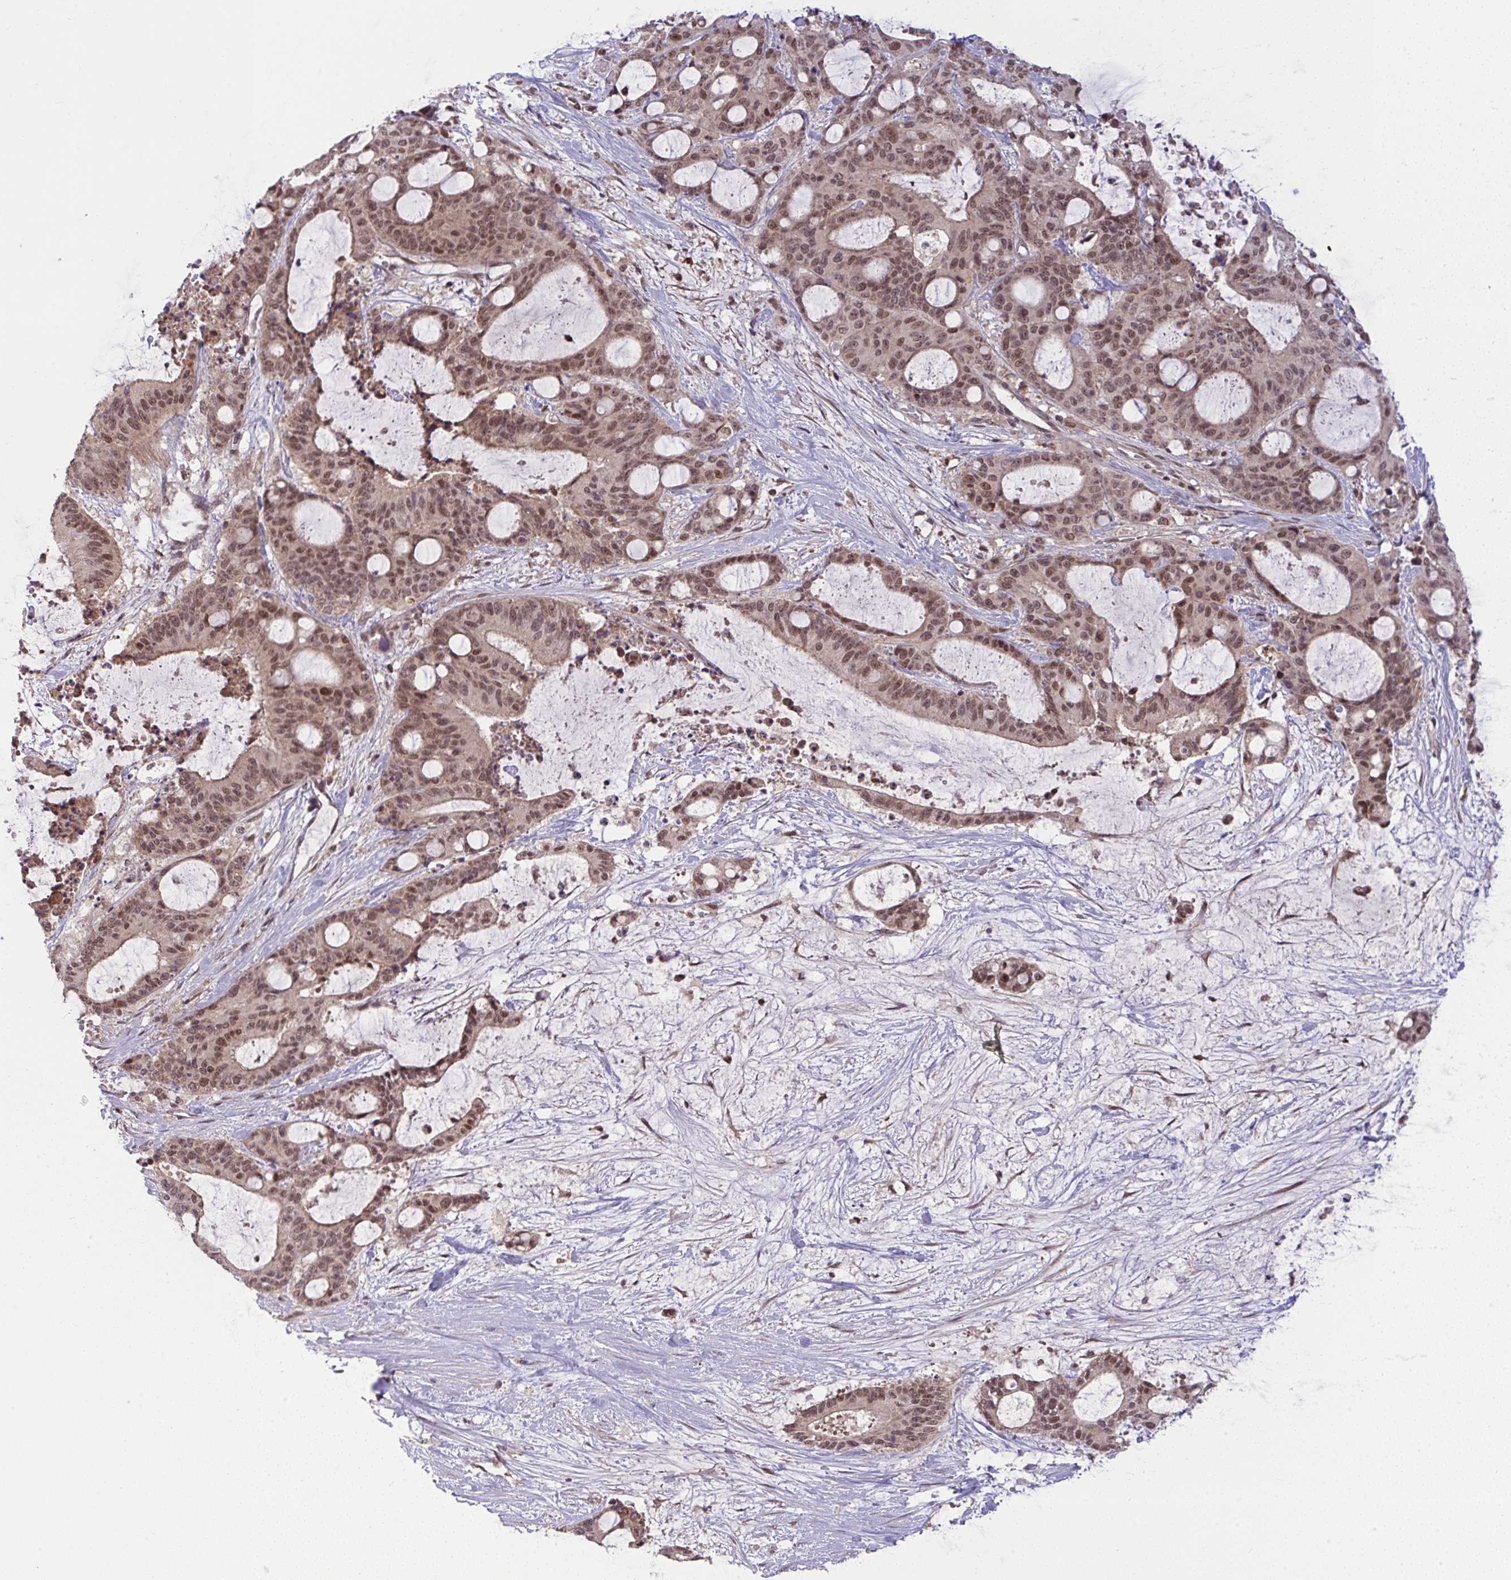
{"staining": {"intensity": "moderate", "quantity": ">75%", "location": "nuclear"}, "tissue": "liver cancer", "cell_type": "Tumor cells", "image_type": "cancer", "snomed": [{"axis": "morphology", "description": "Normal tissue, NOS"}, {"axis": "morphology", "description": "Cholangiocarcinoma"}, {"axis": "topography", "description": "Liver"}, {"axis": "topography", "description": "Peripheral nerve tissue"}], "caption": "Liver cholangiocarcinoma was stained to show a protein in brown. There is medium levels of moderate nuclear positivity in about >75% of tumor cells.", "gene": "KLF2", "patient": {"sex": "female", "age": 73}}